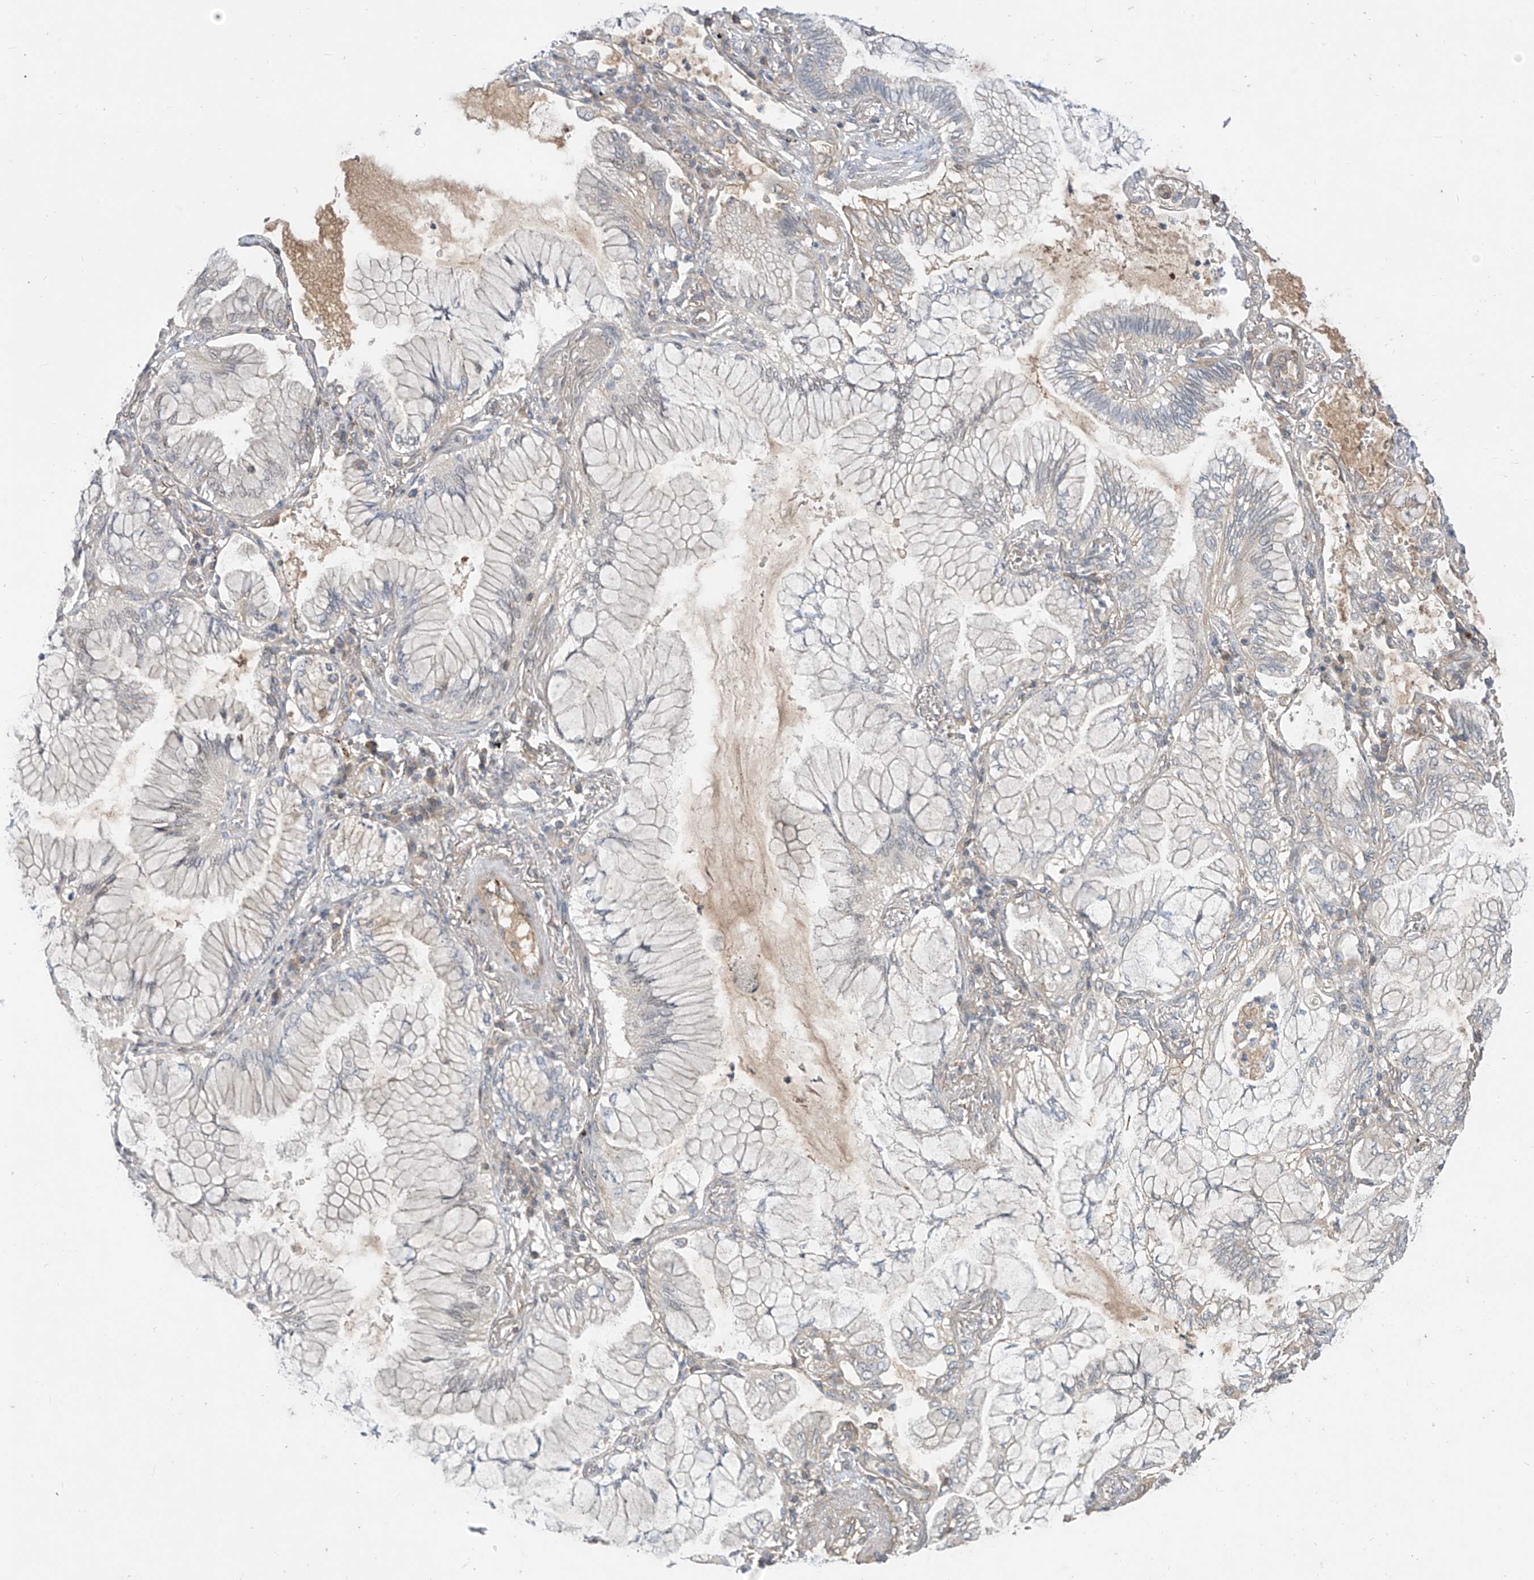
{"staining": {"intensity": "negative", "quantity": "none", "location": "none"}, "tissue": "lung cancer", "cell_type": "Tumor cells", "image_type": "cancer", "snomed": [{"axis": "morphology", "description": "Adenocarcinoma, NOS"}, {"axis": "topography", "description": "Lung"}], "caption": "Micrograph shows no significant protein staining in tumor cells of lung cancer. Brightfield microscopy of immunohistochemistry (IHC) stained with DAB (brown) and hematoxylin (blue), captured at high magnification.", "gene": "MRTFA", "patient": {"sex": "female", "age": 70}}